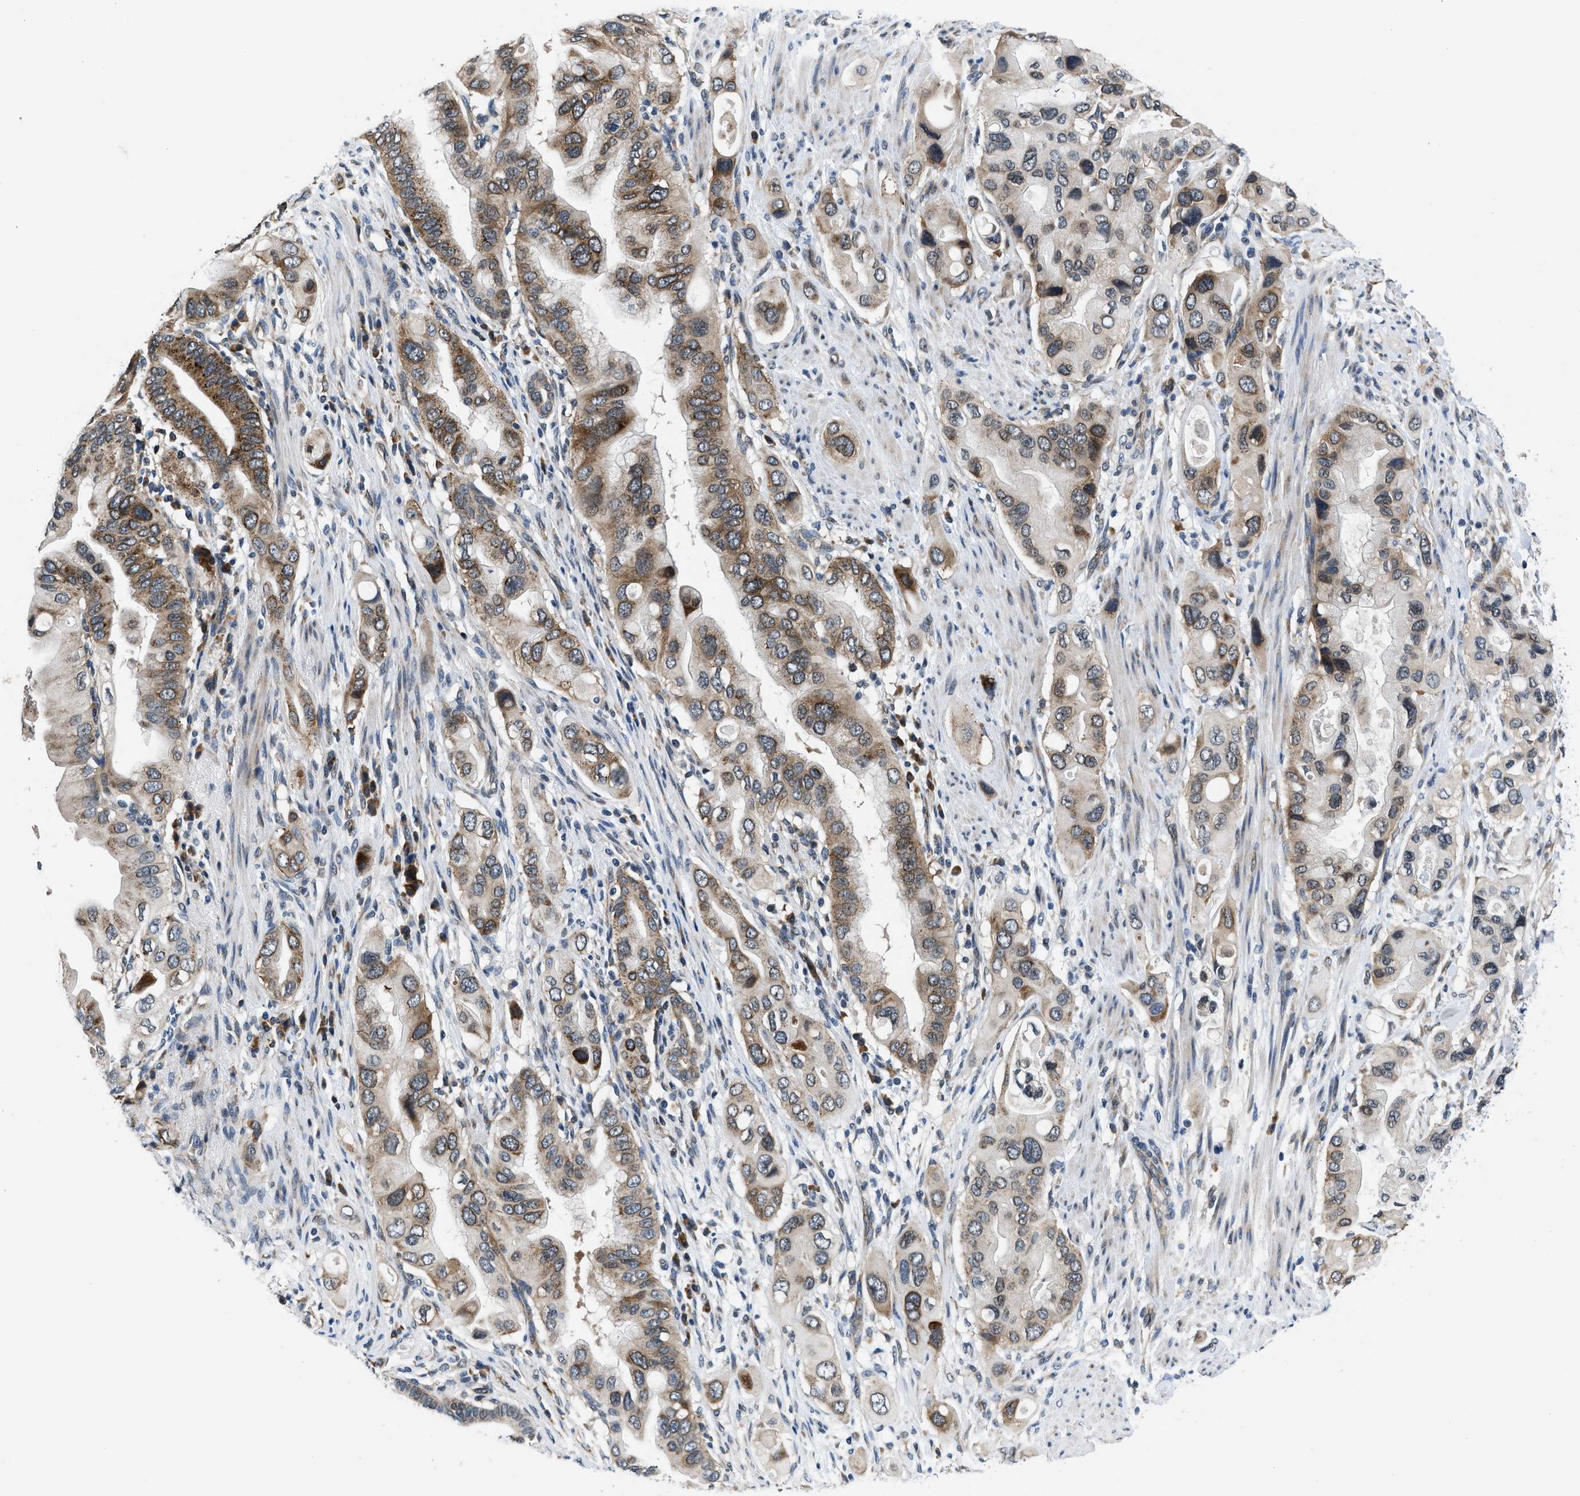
{"staining": {"intensity": "moderate", "quantity": ">75%", "location": "cytoplasmic/membranous"}, "tissue": "pancreatic cancer", "cell_type": "Tumor cells", "image_type": "cancer", "snomed": [{"axis": "morphology", "description": "Adenocarcinoma, NOS"}, {"axis": "topography", "description": "Pancreas"}], "caption": "Immunohistochemistry (IHC) staining of pancreatic adenocarcinoma, which displays medium levels of moderate cytoplasmic/membranous expression in approximately >75% of tumor cells indicating moderate cytoplasmic/membranous protein positivity. The staining was performed using DAB (3,3'-diaminobenzidine) (brown) for protein detection and nuclei were counterstained in hematoxylin (blue).", "gene": "PA2G4", "patient": {"sex": "female", "age": 56}}